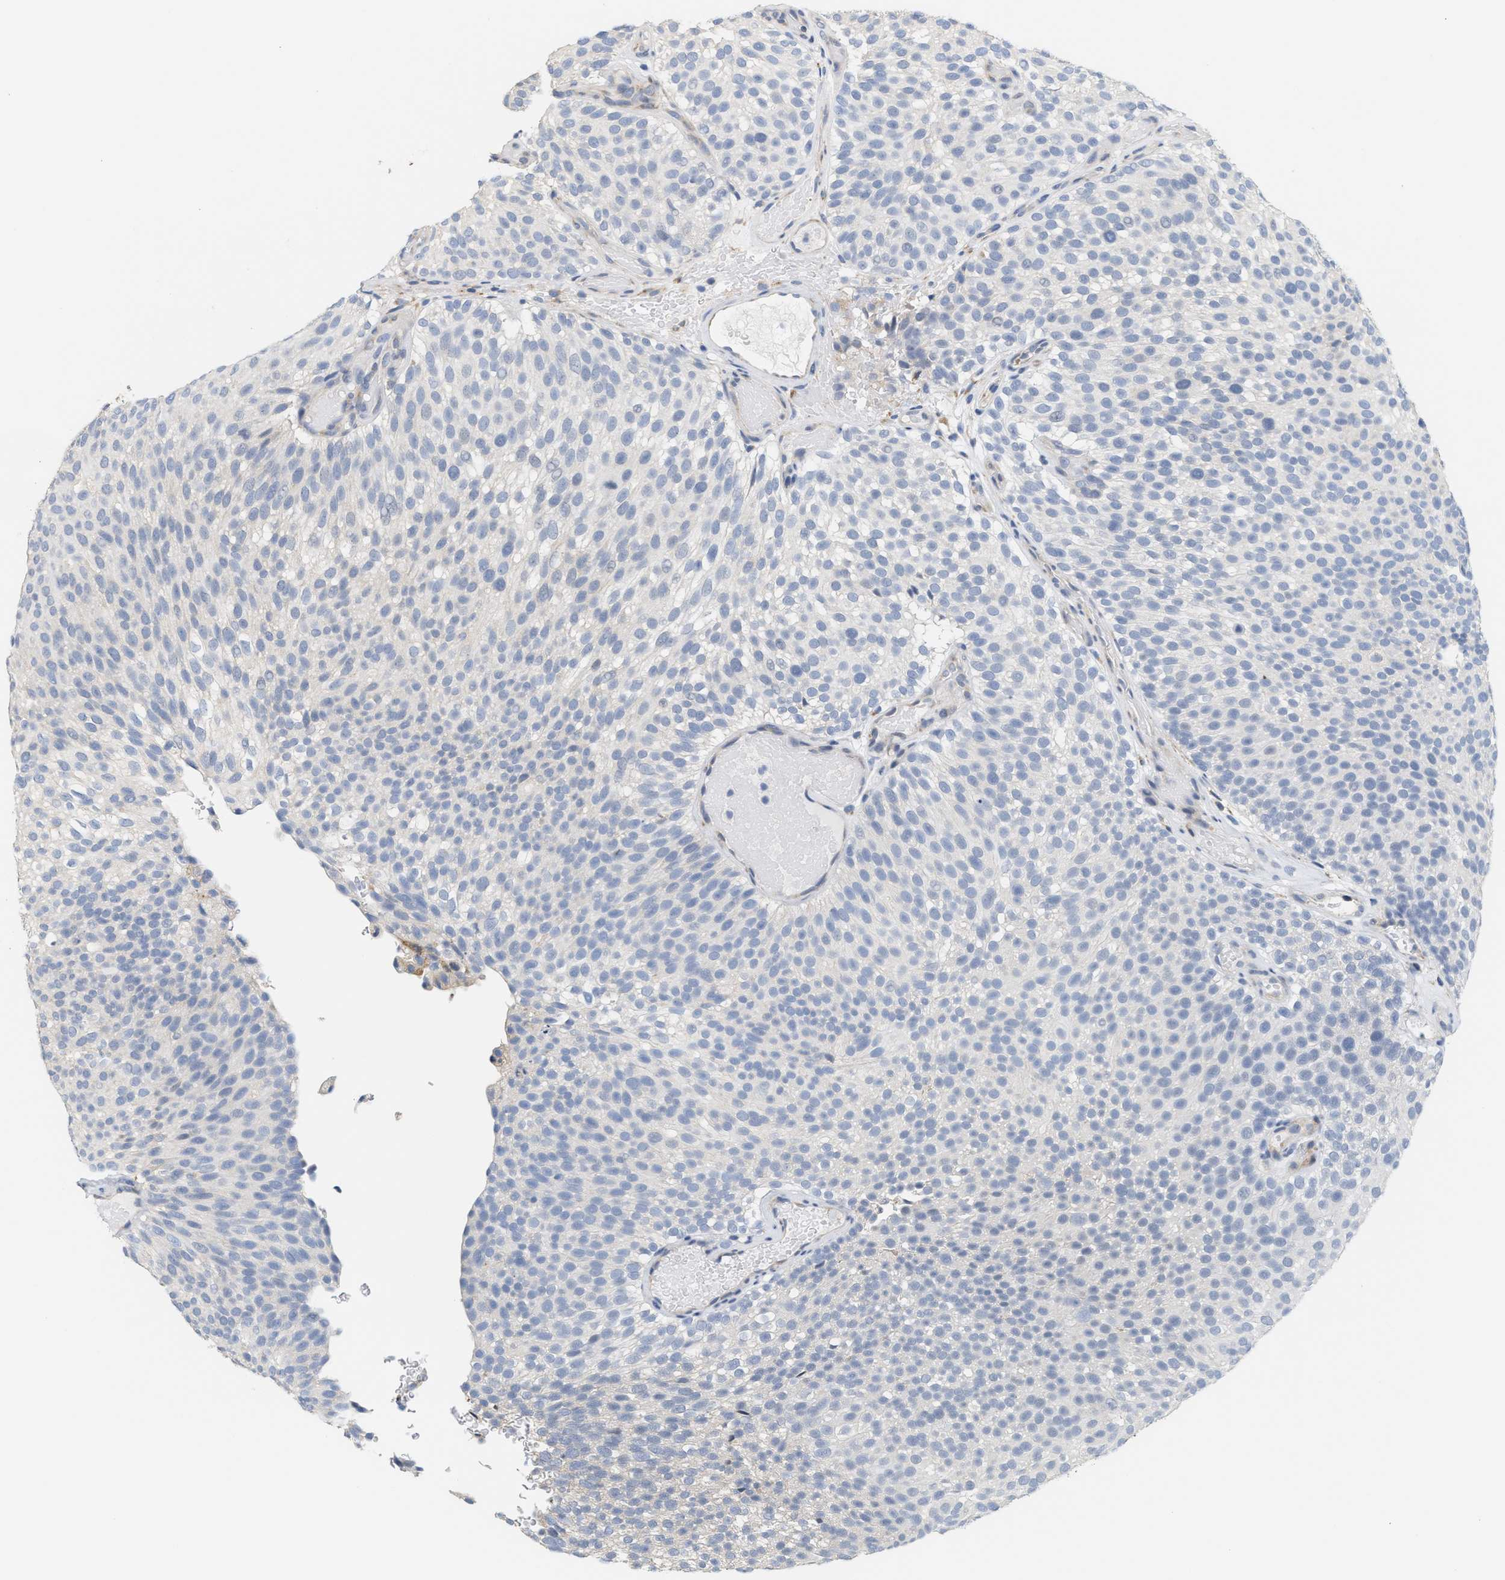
{"staining": {"intensity": "negative", "quantity": "none", "location": "none"}, "tissue": "urothelial cancer", "cell_type": "Tumor cells", "image_type": "cancer", "snomed": [{"axis": "morphology", "description": "Urothelial carcinoma, Low grade"}, {"axis": "topography", "description": "Urinary bladder"}], "caption": "Human urothelial cancer stained for a protein using IHC displays no expression in tumor cells.", "gene": "RYR2", "patient": {"sex": "male", "age": 78}}